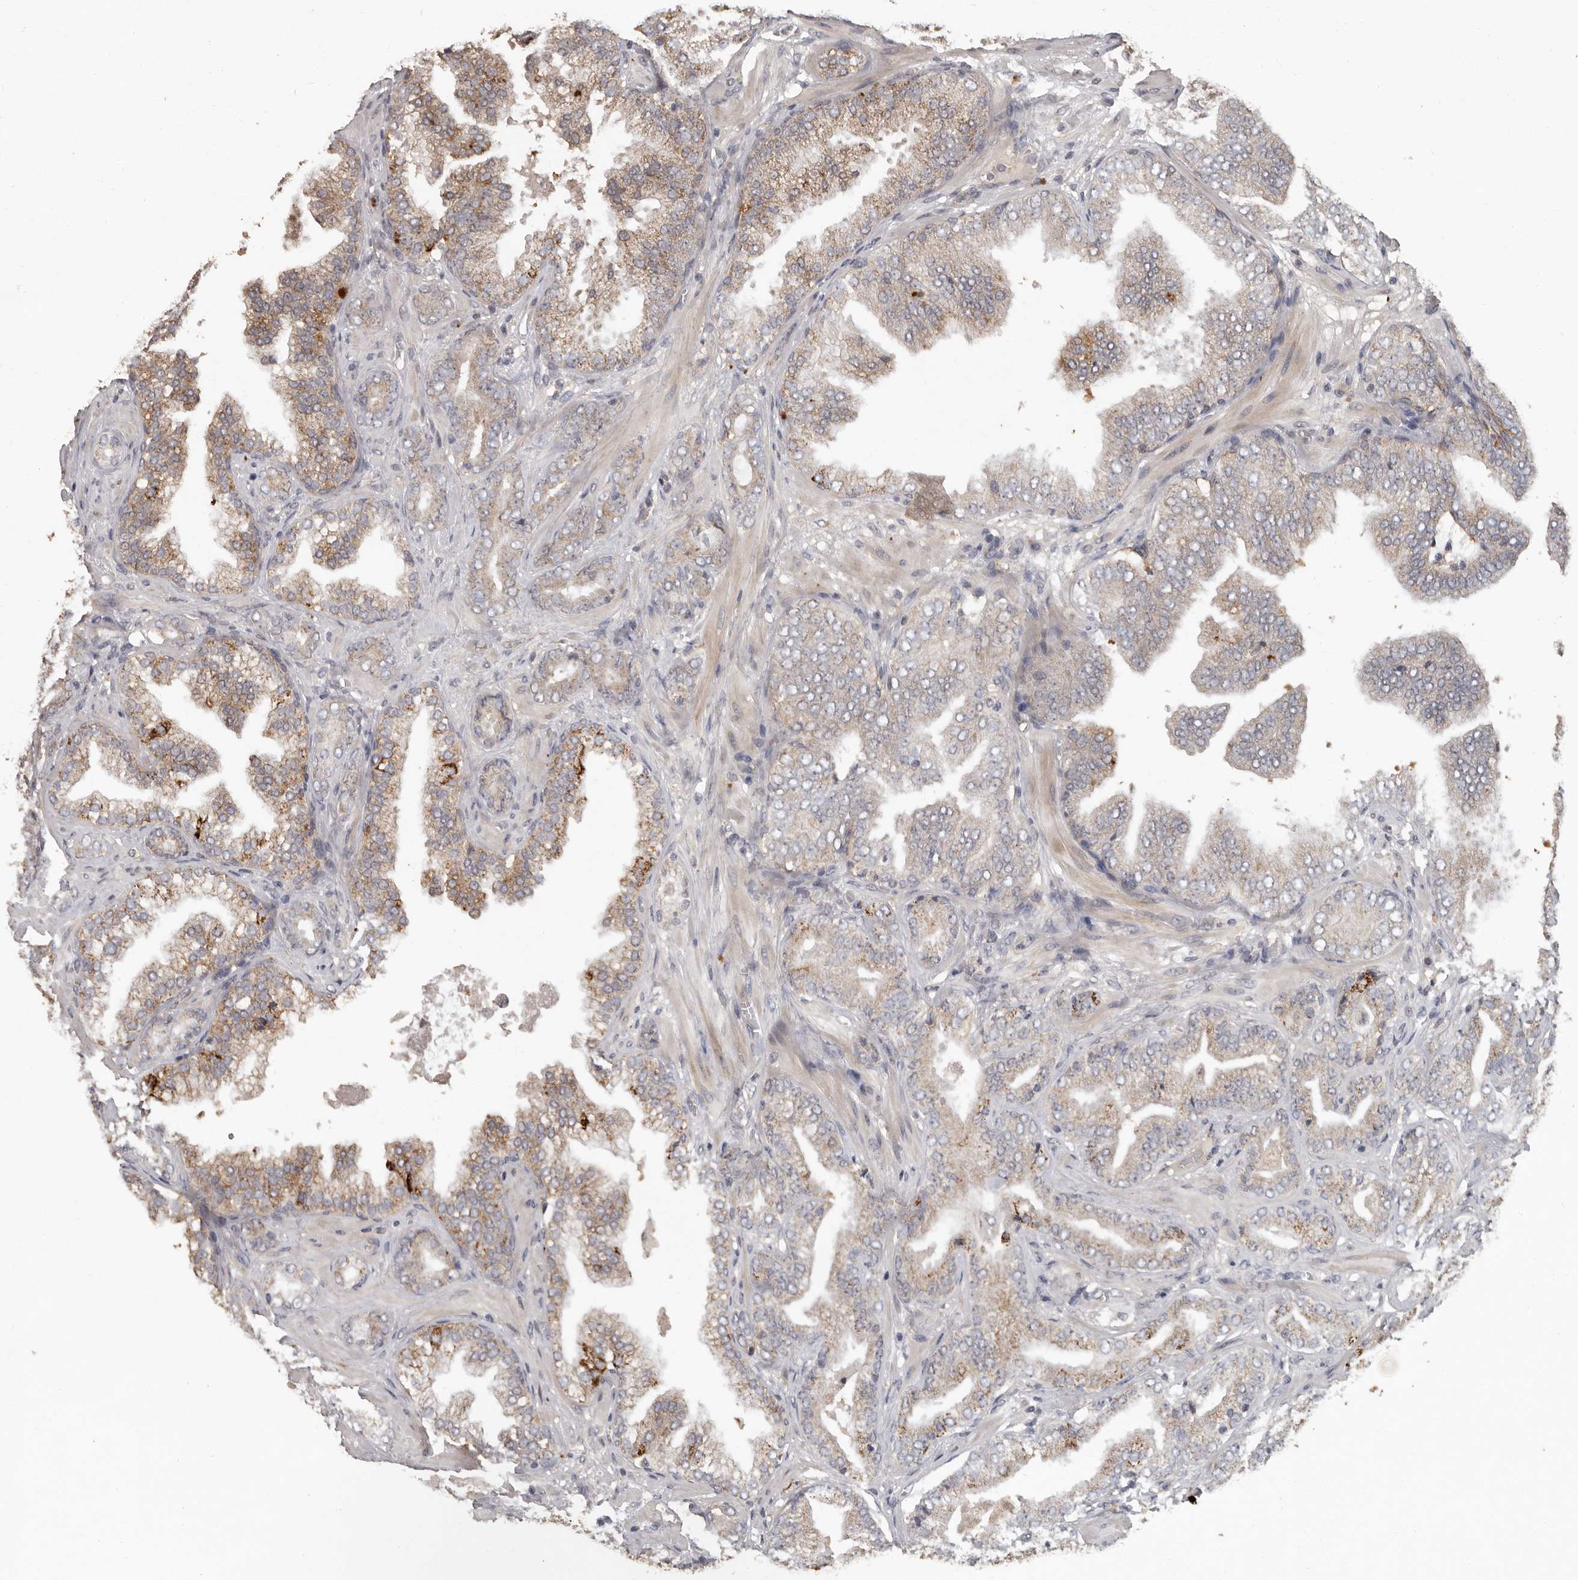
{"staining": {"intensity": "moderate", "quantity": "25%-75%", "location": "cytoplasmic/membranous"}, "tissue": "prostate cancer", "cell_type": "Tumor cells", "image_type": "cancer", "snomed": [{"axis": "morphology", "description": "Adenocarcinoma, High grade"}, {"axis": "topography", "description": "Prostate"}], "caption": "Moderate cytoplasmic/membranous staining is appreciated in approximately 25%-75% of tumor cells in prostate cancer (adenocarcinoma (high-grade)).", "gene": "MTF1", "patient": {"sex": "male", "age": 58}}